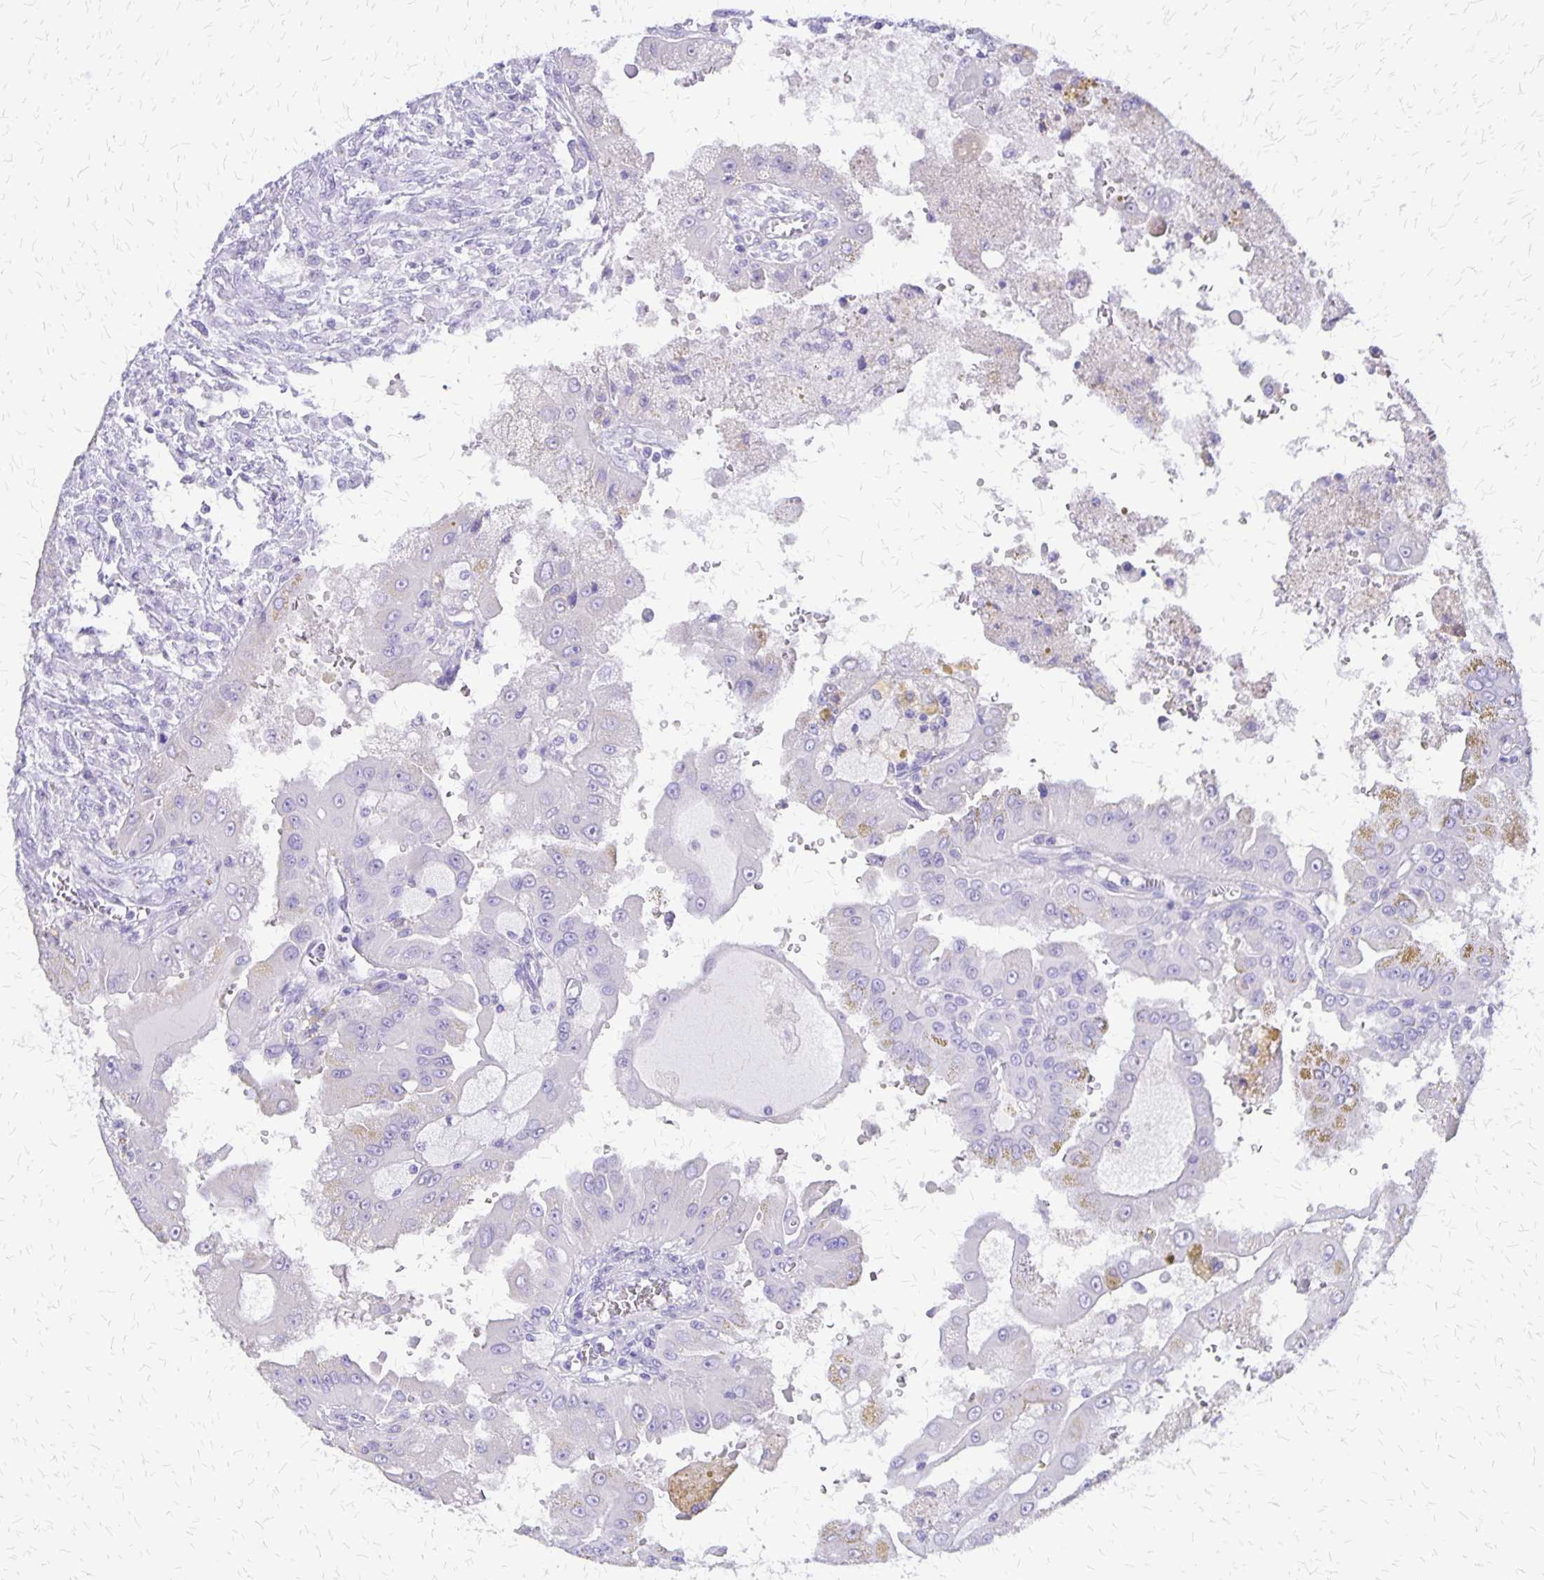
{"staining": {"intensity": "negative", "quantity": "none", "location": "none"}, "tissue": "renal cancer", "cell_type": "Tumor cells", "image_type": "cancer", "snomed": [{"axis": "morphology", "description": "Adenocarcinoma, NOS"}, {"axis": "topography", "description": "Kidney"}], "caption": "Tumor cells are negative for protein expression in human adenocarcinoma (renal).", "gene": "SLC13A2", "patient": {"sex": "male", "age": 58}}